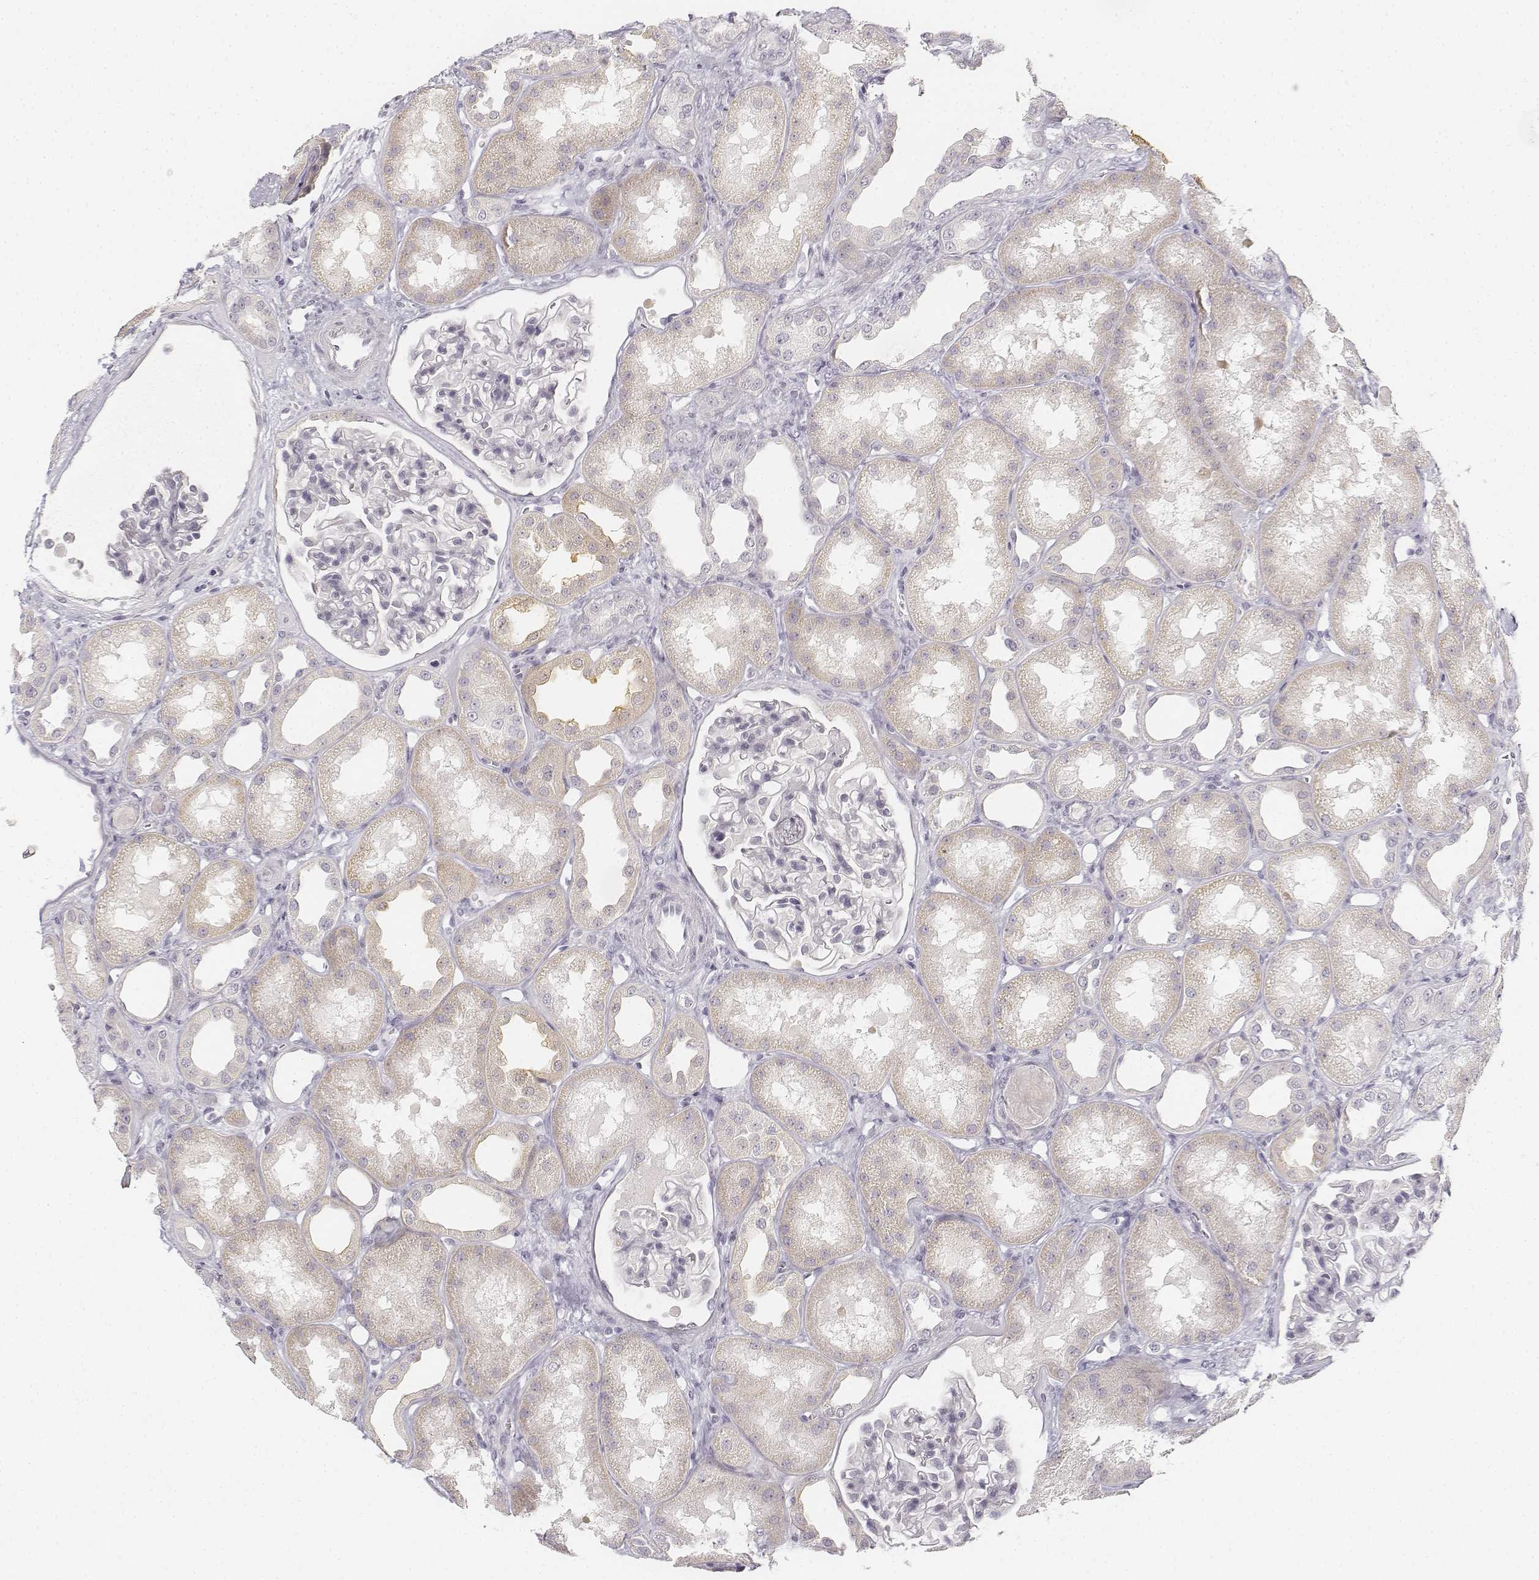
{"staining": {"intensity": "negative", "quantity": "none", "location": "none"}, "tissue": "kidney", "cell_type": "Cells in glomeruli", "image_type": "normal", "snomed": [{"axis": "morphology", "description": "Normal tissue, NOS"}, {"axis": "topography", "description": "Kidney"}], "caption": "DAB immunohistochemical staining of unremarkable human kidney shows no significant expression in cells in glomeruli.", "gene": "DSG4", "patient": {"sex": "male", "age": 61}}